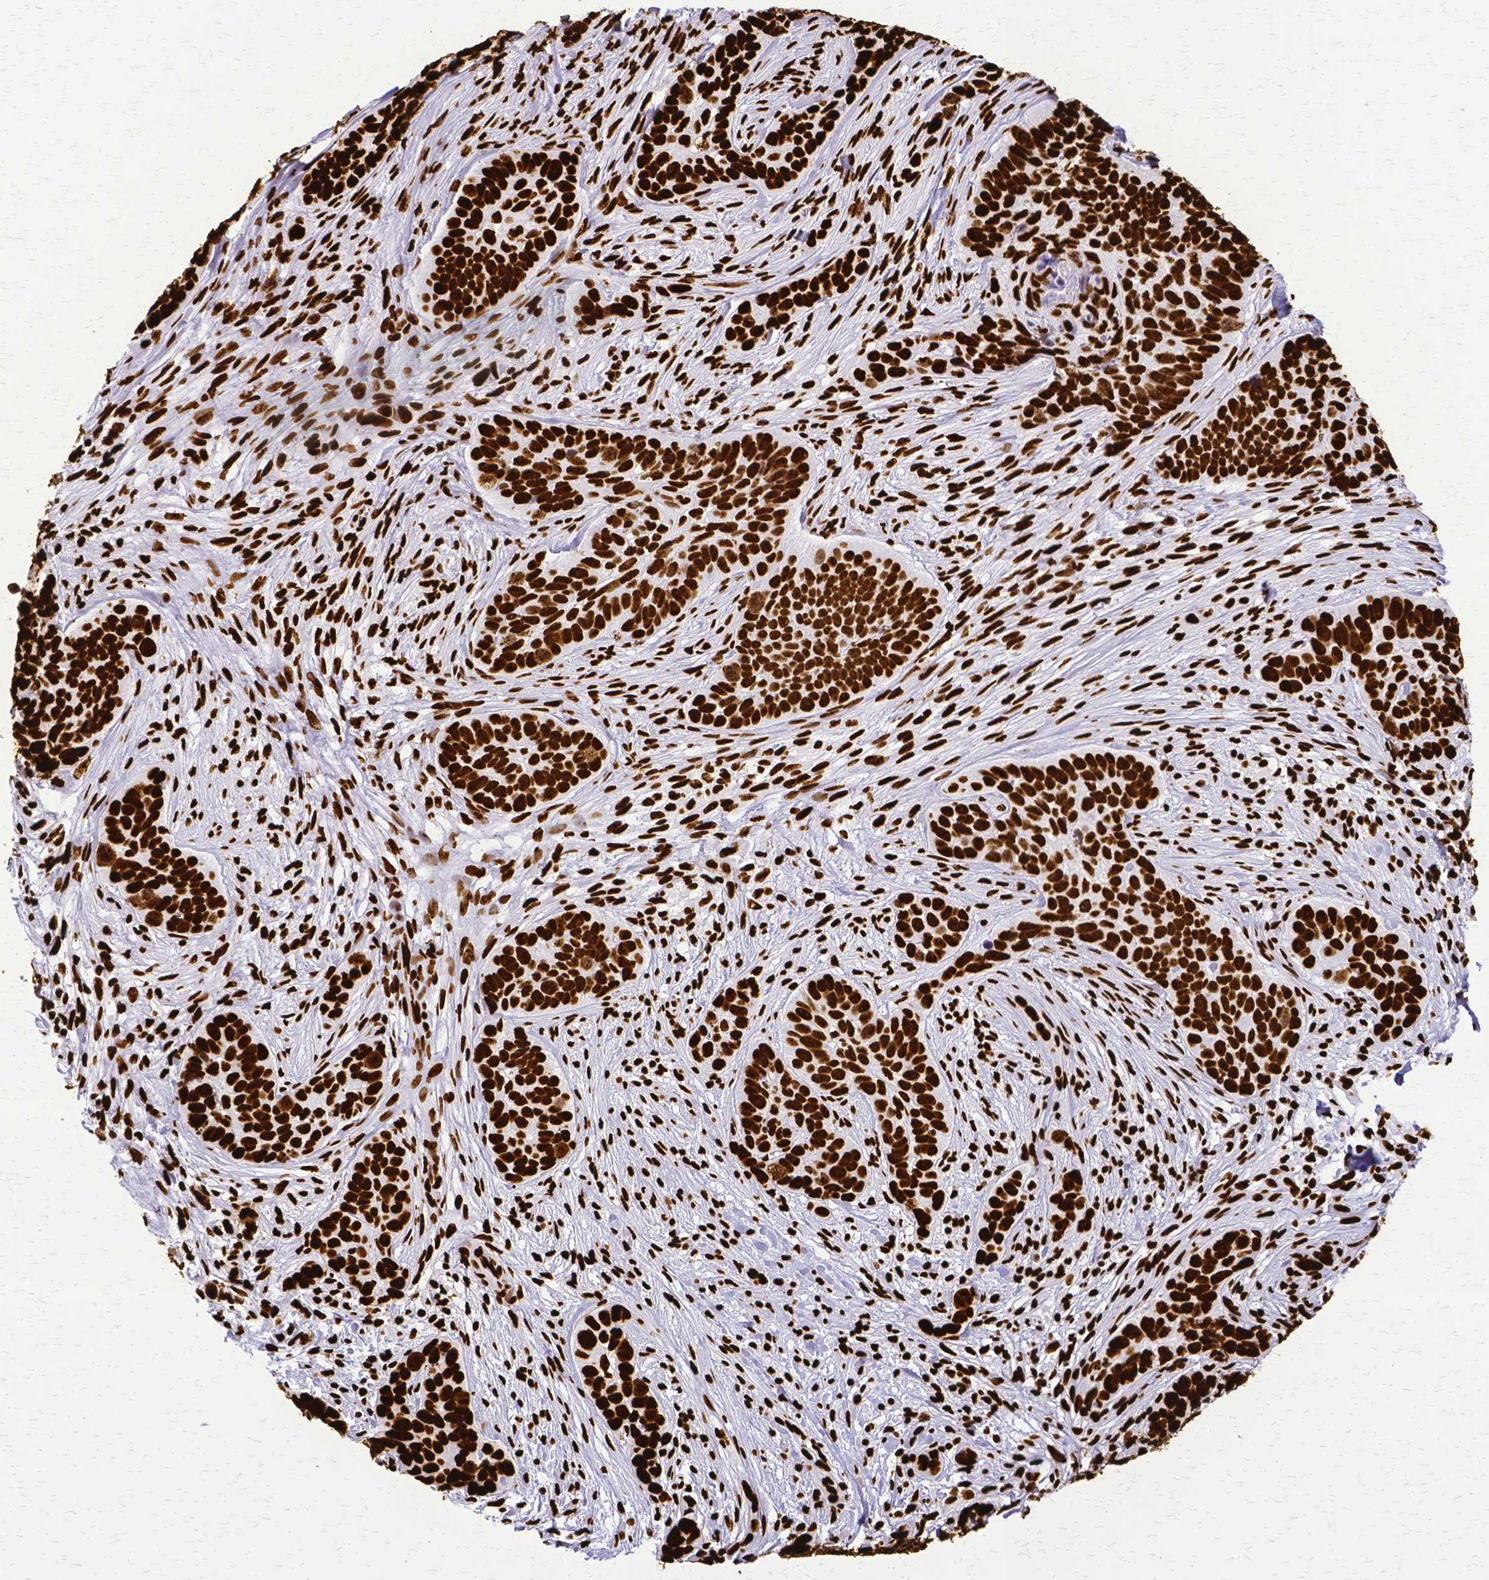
{"staining": {"intensity": "strong", "quantity": ">75%", "location": "nuclear"}, "tissue": "skin cancer", "cell_type": "Tumor cells", "image_type": "cancer", "snomed": [{"axis": "morphology", "description": "Basal cell carcinoma"}, {"axis": "topography", "description": "Skin"}], "caption": "Immunohistochemistry (IHC) micrograph of human skin cancer (basal cell carcinoma) stained for a protein (brown), which shows high levels of strong nuclear staining in approximately >75% of tumor cells.", "gene": "SFPQ", "patient": {"sex": "female", "age": 82}}